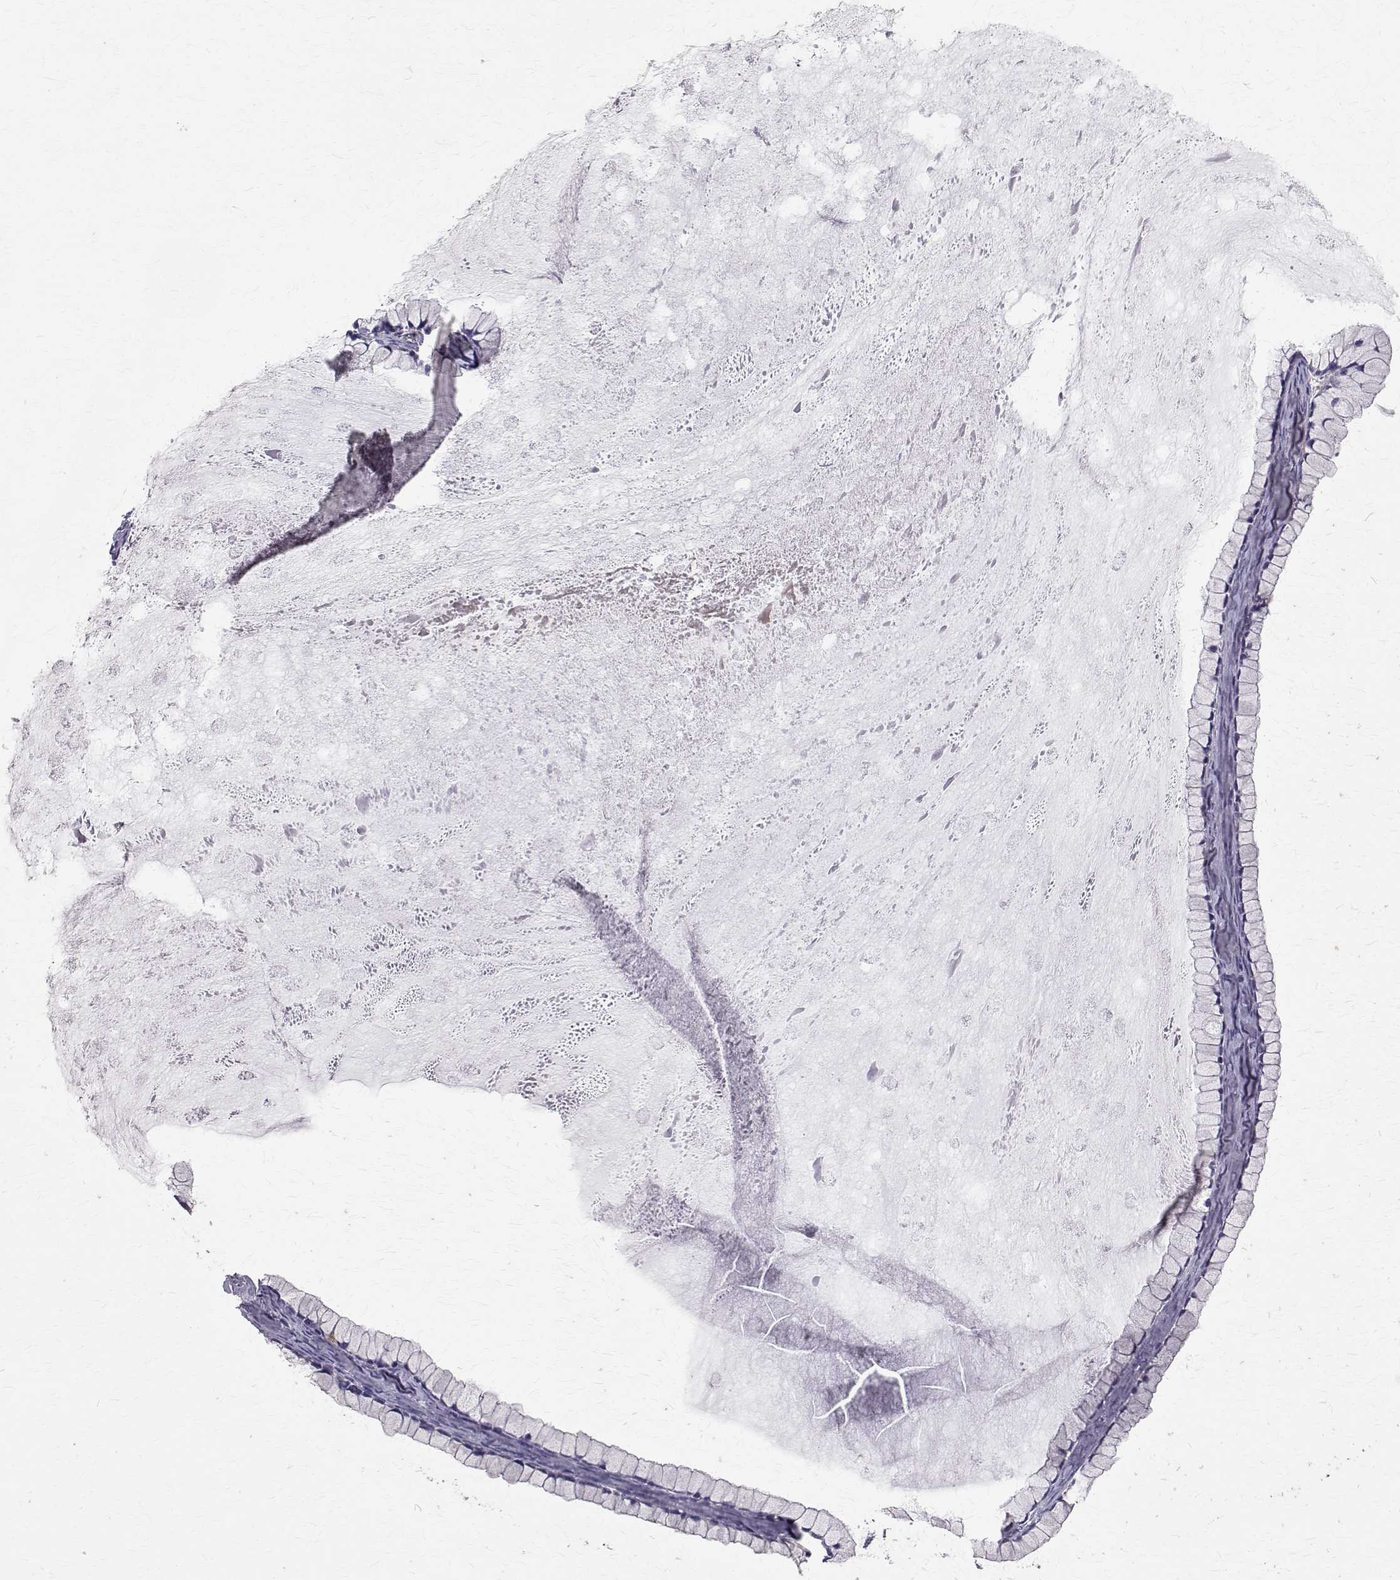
{"staining": {"intensity": "negative", "quantity": "none", "location": "none"}, "tissue": "ovarian cancer", "cell_type": "Tumor cells", "image_type": "cancer", "snomed": [{"axis": "morphology", "description": "Cystadenocarcinoma, mucinous, NOS"}, {"axis": "topography", "description": "Ovary"}], "caption": "Human ovarian cancer stained for a protein using immunohistochemistry exhibits no staining in tumor cells.", "gene": "ARFGAP1", "patient": {"sex": "female", "age": 41}}